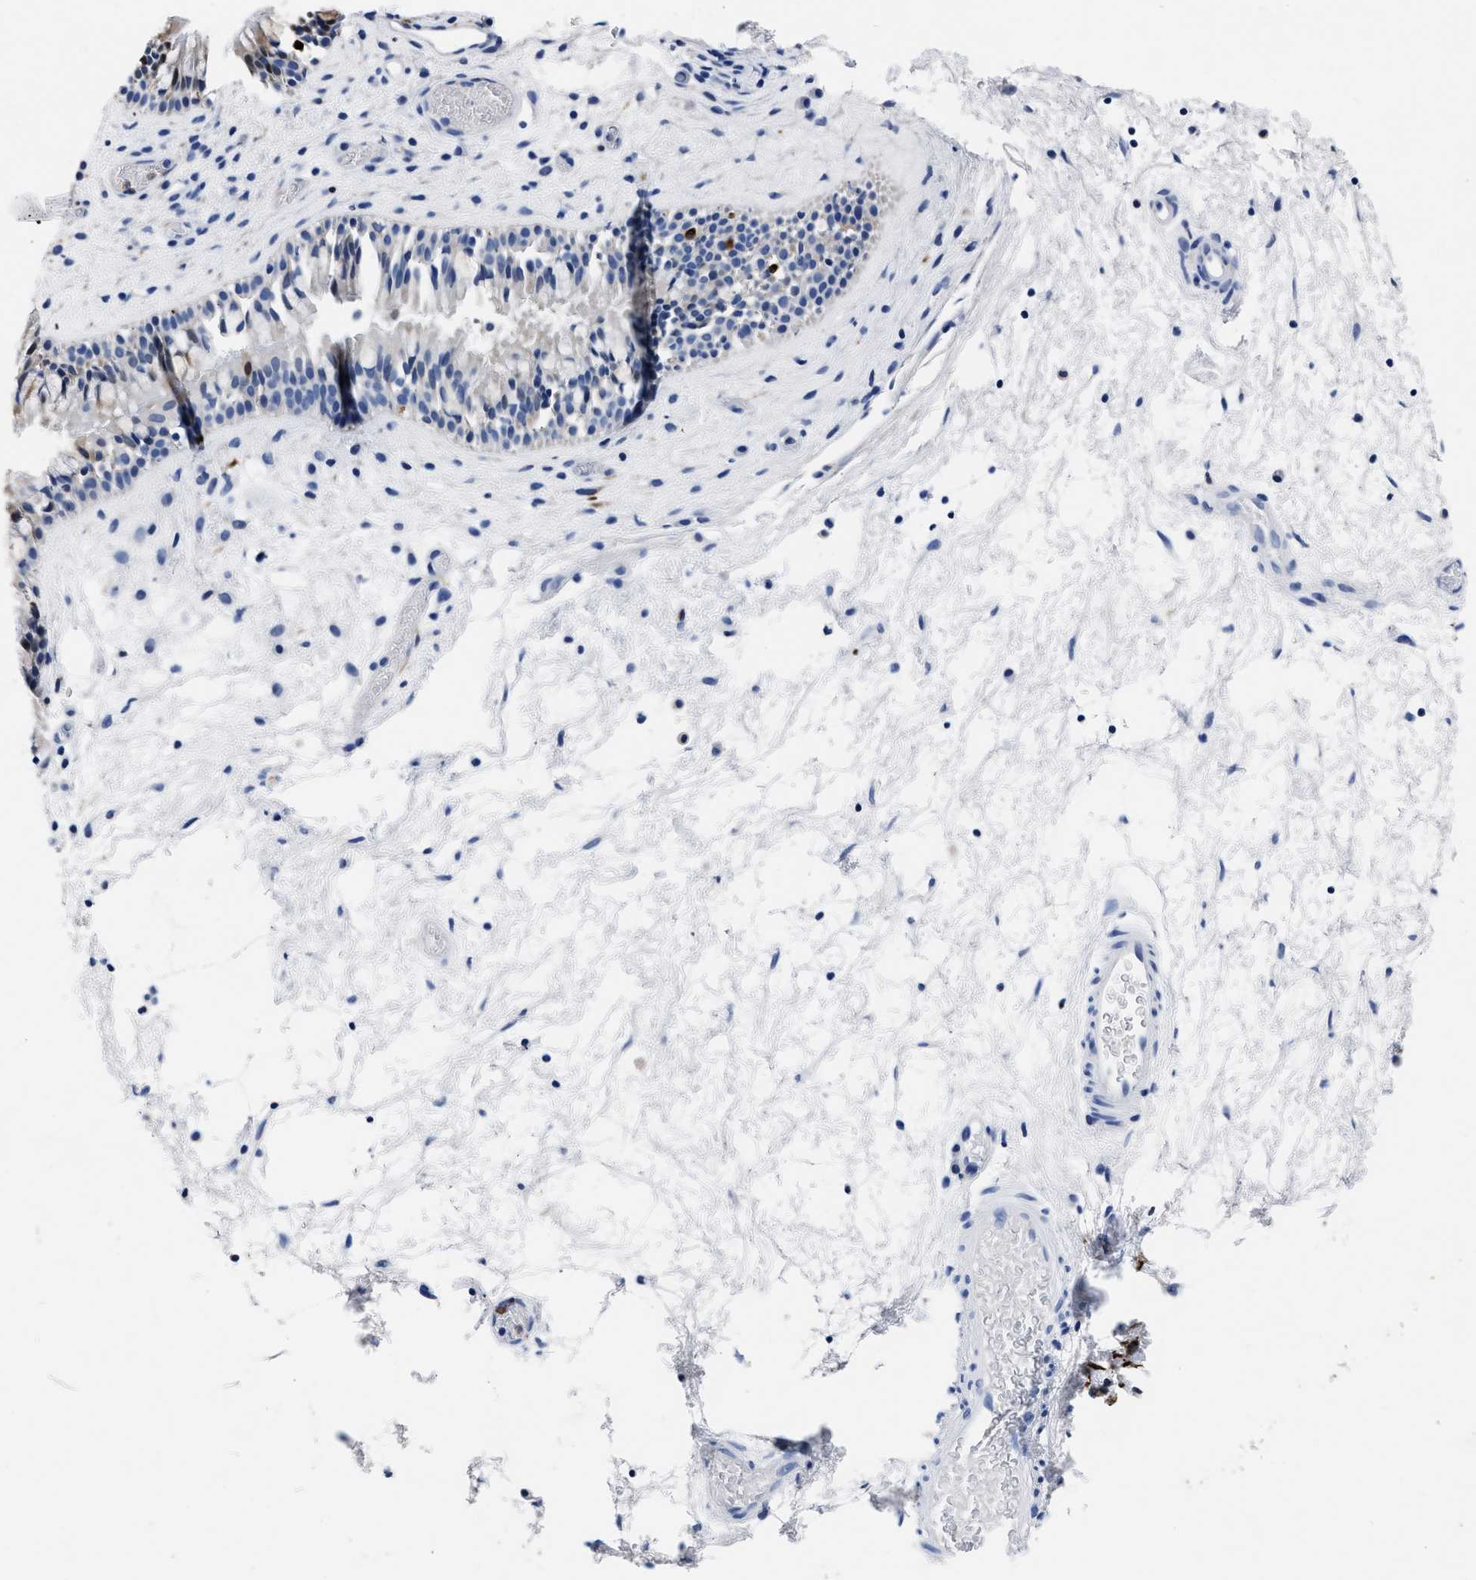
{"staining": {"intensity": "negative", "quantity": "none", "location": "none"}, "tissue": "nasopharynx", "cell_type": "Respiratory epithelial cells", "image_type": "normal", "snomed": [{"axis": "morphology", "description": "Normal tissue, NOS"}, {"axis": "morphology", "description": "Inflammation, NOS"}, {"axis": "topography", "description": "Nasopharynx"}], "caption": "Respiratory epithelial cells show no significant positivity in benign nasopharynx.", "gene": "OR10G3", "patient": {"sex": "male", "age": 48}}